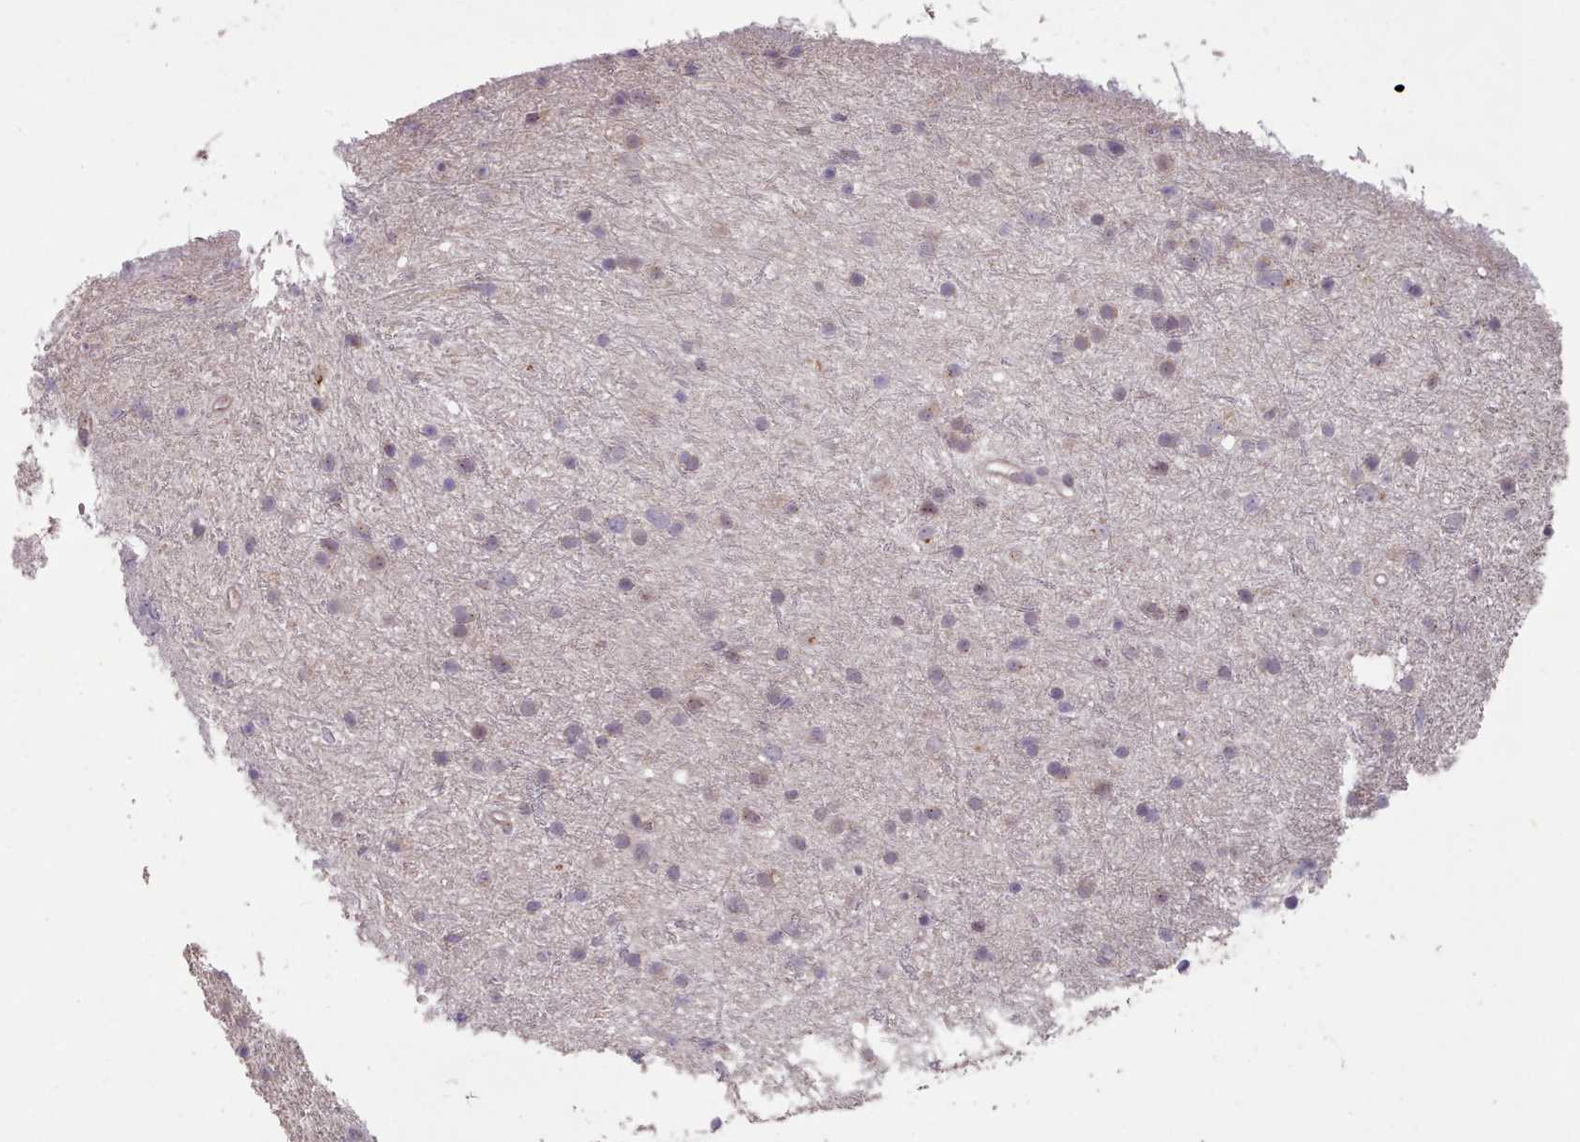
{"staining": {"intensity": "moderate", "quantity": "<25%", "location": "nuclear"}, "tissue": "glioma", "cell_type": "Tumor cells", "image_type": "cancer", "snomed": [{"axis": "morphology", "description": "Glioma, malignant, Low grade"}, {"axis": "topography", "description": "Cerebral cortex"}], "caption": "Immunohistochemical staining of human malignant glioma (low-grade) shows low levels of moderate nuclear expression in about <25% of tumor cells.", "gene": "ERCC6L", "patient": {"sex": "female", "age": 39}}